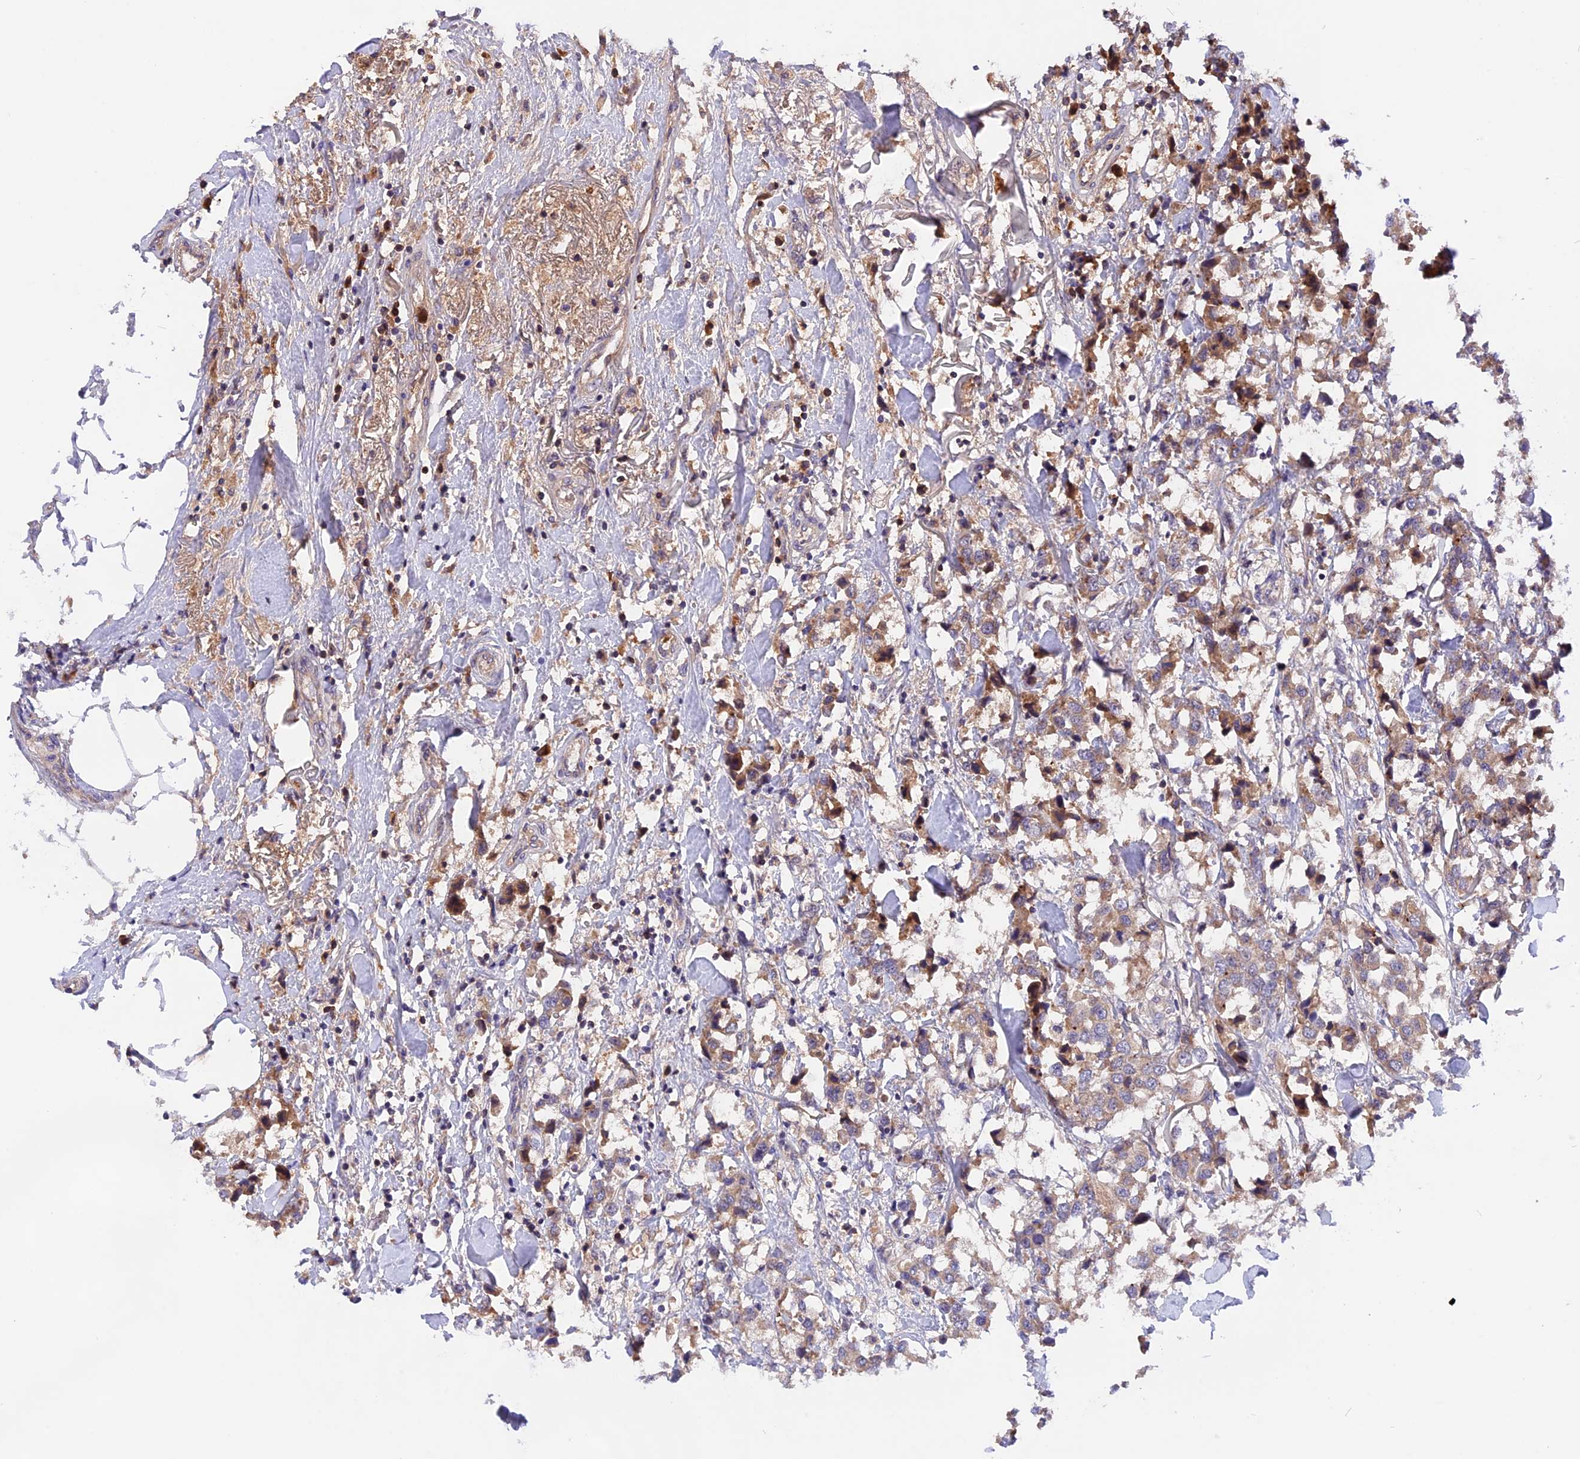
{"staining": {"intensity": "moderate", "quantity": "<25%", "location": "cytoplasmic/membranous"}, "tissue": "breast cancer", "cell_type": "Tumor cells", "image_type": "cancer", "snomed": [{"axis": "morphology", "description": "Duct carcinoma"}, {"axis": "topography", "description": "Breast"}], "caption": "Intraductal carcinoma (breast) stained for a protein displays moderate cytoplasmic/membranous positivity in tumor cells.", "gene": "MARK4", "patient": {"sex": "female", "age": 80}}